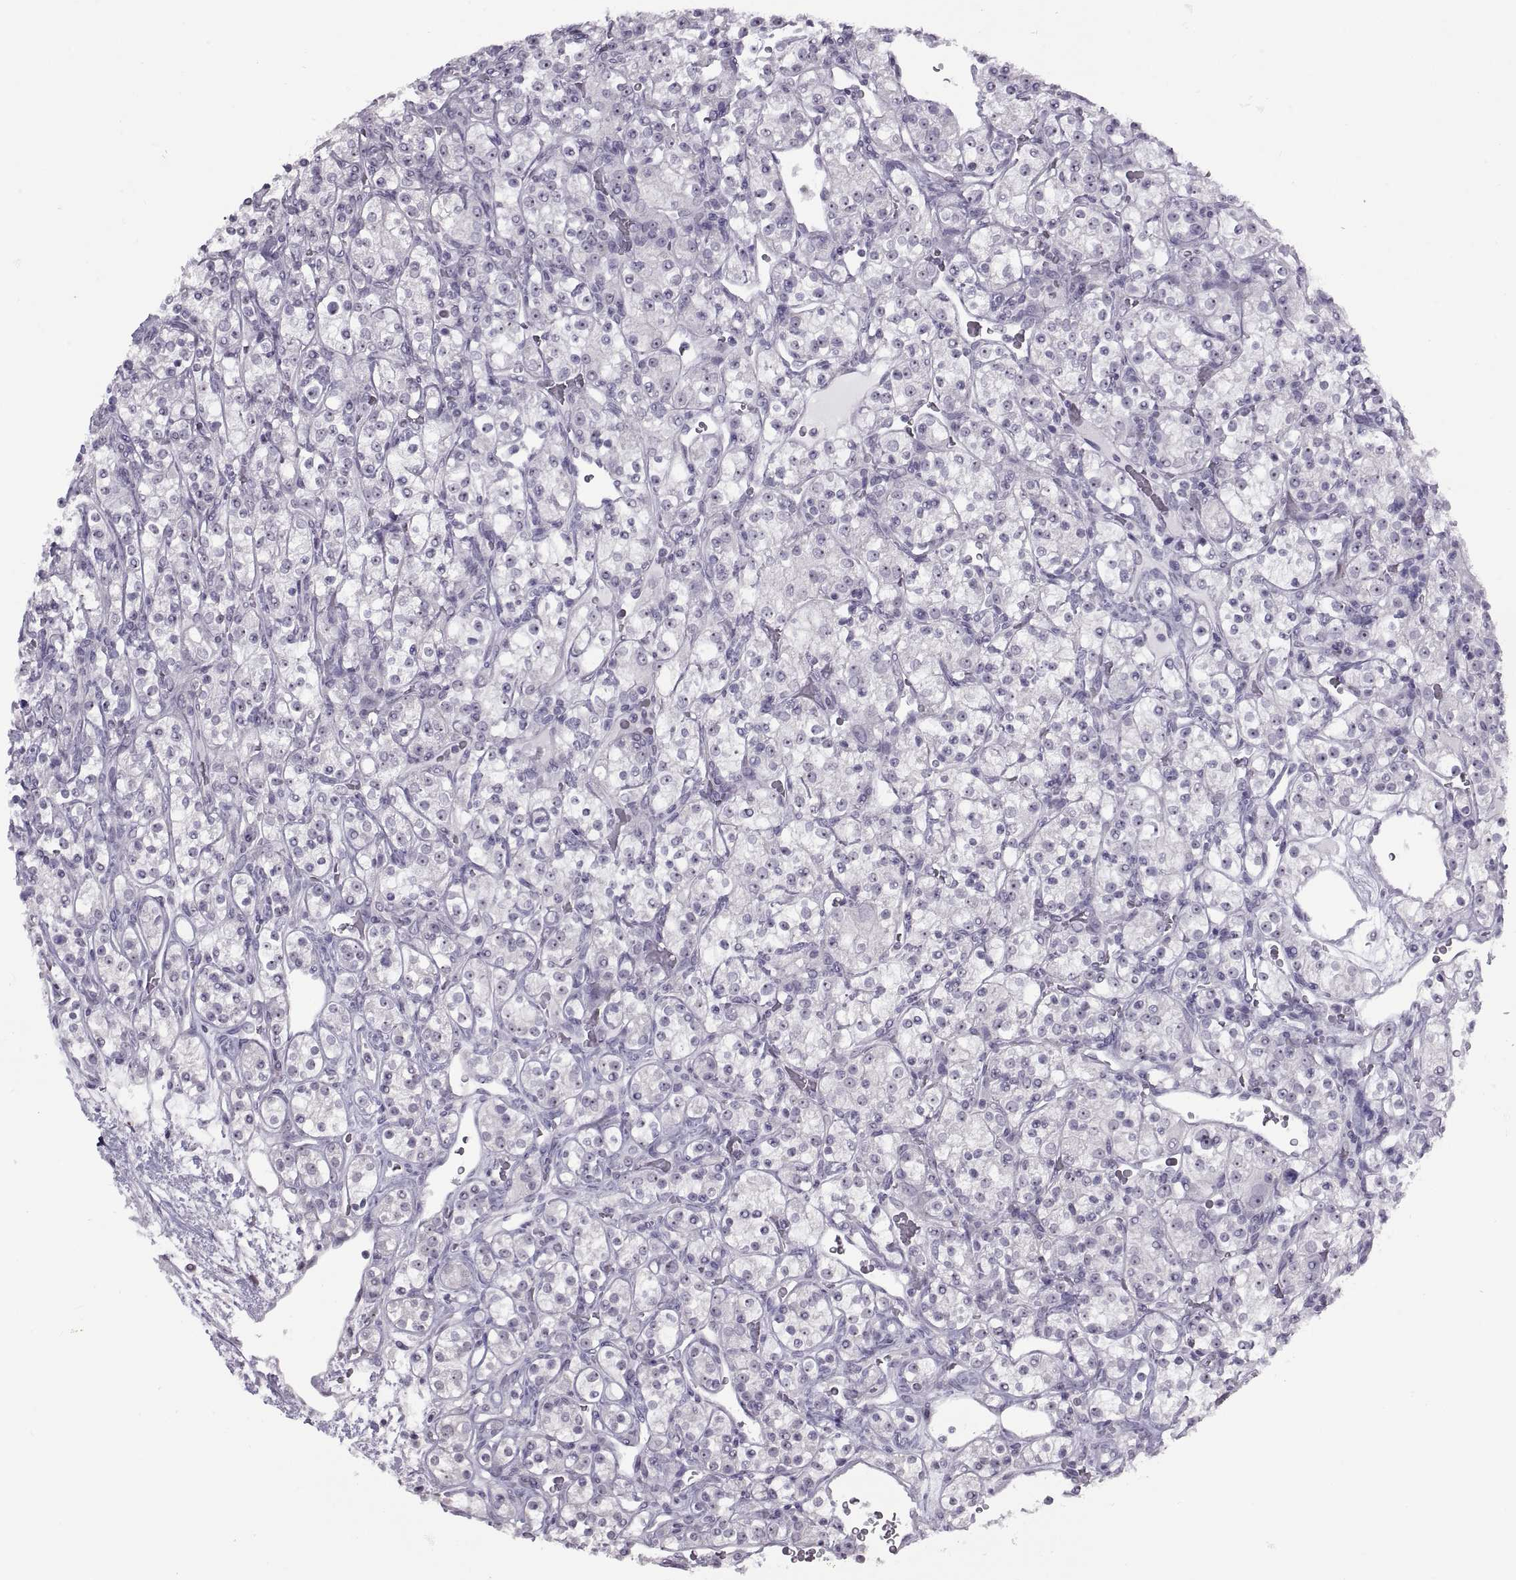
{"staining": {"intensity": "negative", "quantity": "none", "location": "none"}, "tissue": "renal cancer", "cell_type": "Tumor cells", "image_type": "cancer", "snomed": [{"axis": "morphology", "description": "Adenocarcinoma, NOS"}, {"axis": "topography", "description": "Kidney"}], "caption": "There is no significant expression in tumor cells of adenocarcinoma (renal).", "gene": "ASIC2", "patient": {"sex": "male", "age": 77}}